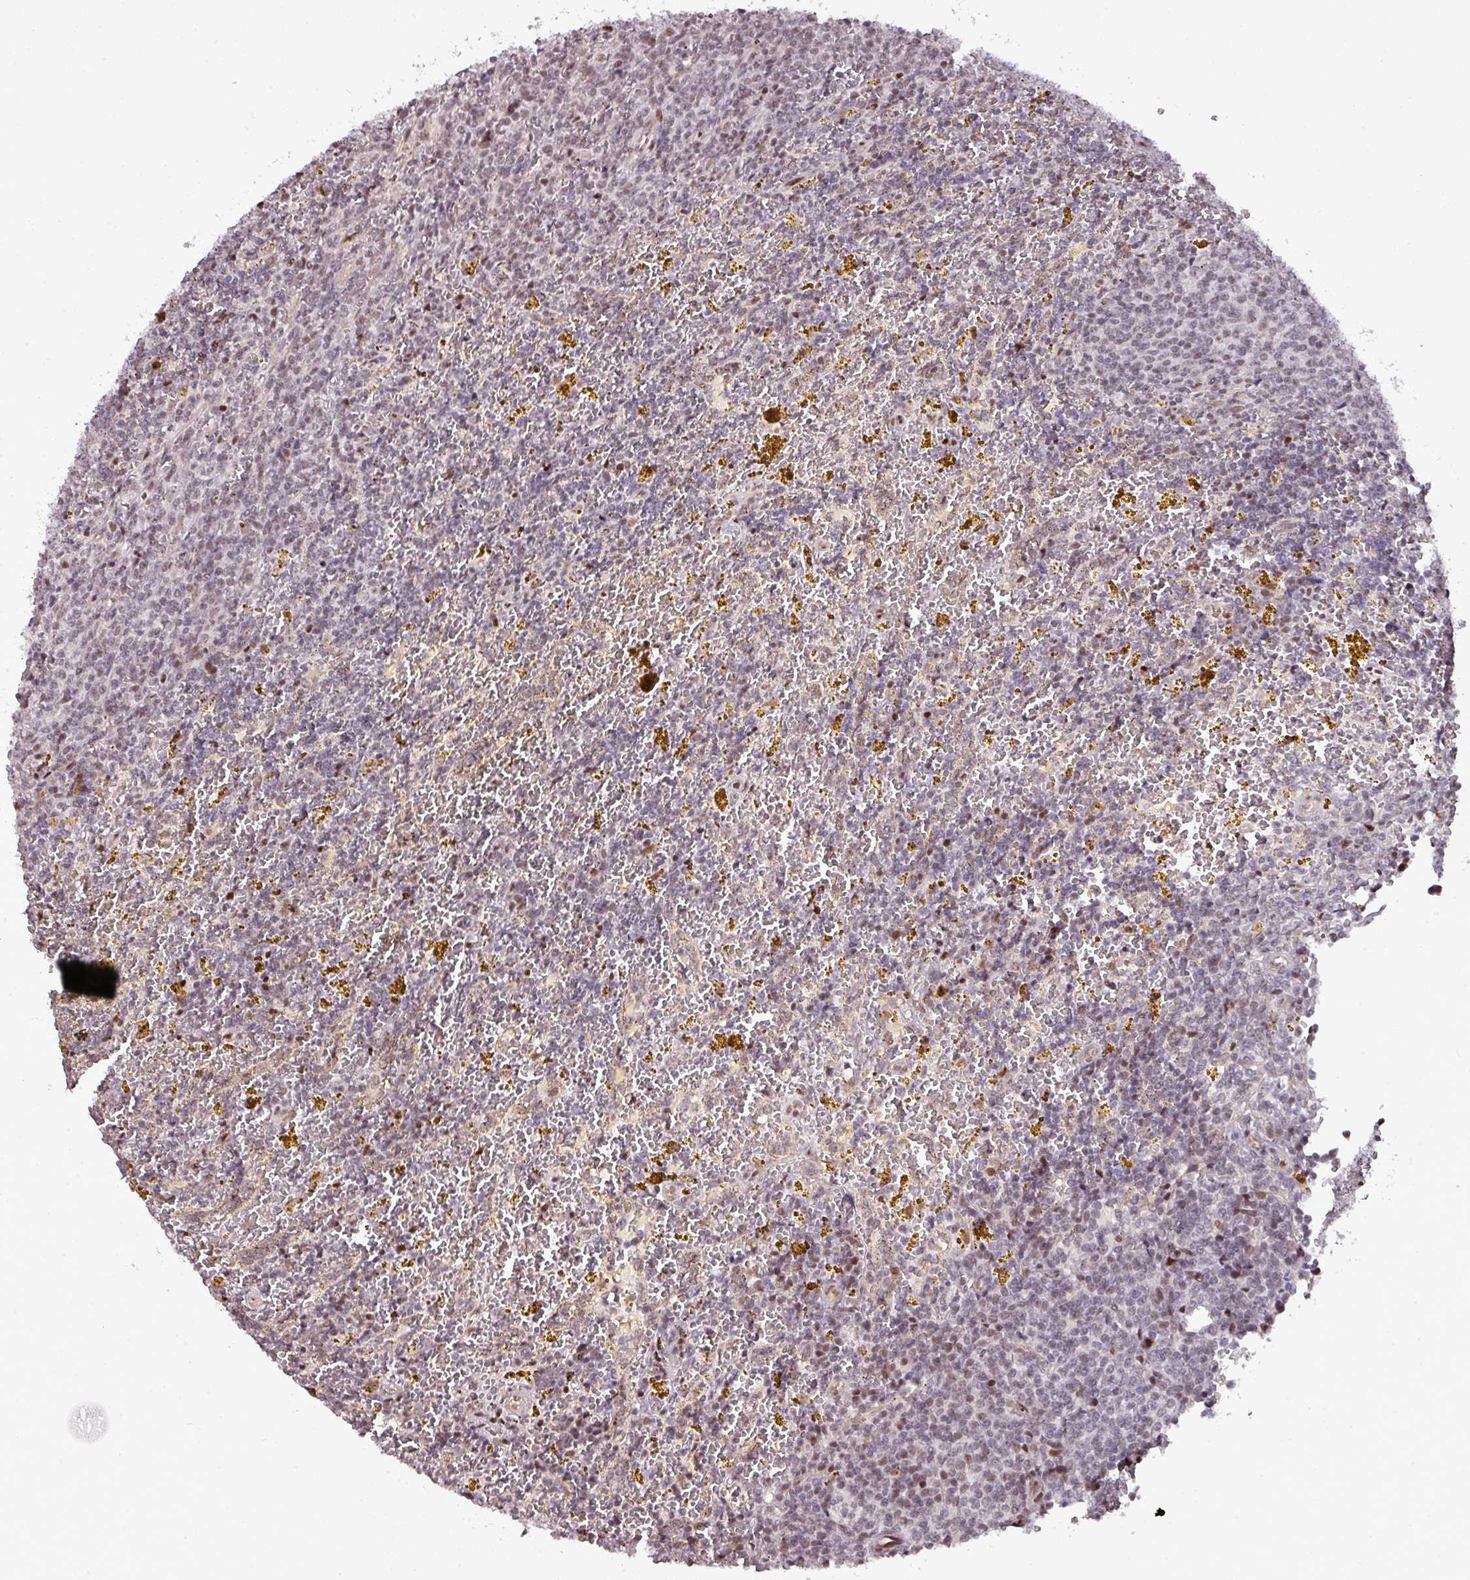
{"staining": {"intensity": "weak", "quantity": "25%-75%", "location": "nuclear"}, "tissue": "lymphoma", "cell_type": "Tumor cells", "image_type": "cancer", "snomed": [{"axis": "morphology", "description": "Malignant lymphoma, non-Hodgkin's type, Low grade"}, {"axis": "topography", "description": "Spleen"}, {"axis": "topography", "description": "Lymph node"}], "caption": "Immunohistochemistry of lymphoma shows low levels of weak nuclear expression in approximately 25%-75% of tumor cells.", "gene": "MYSM1", "patient": {"sex": "female", "age": 66}}